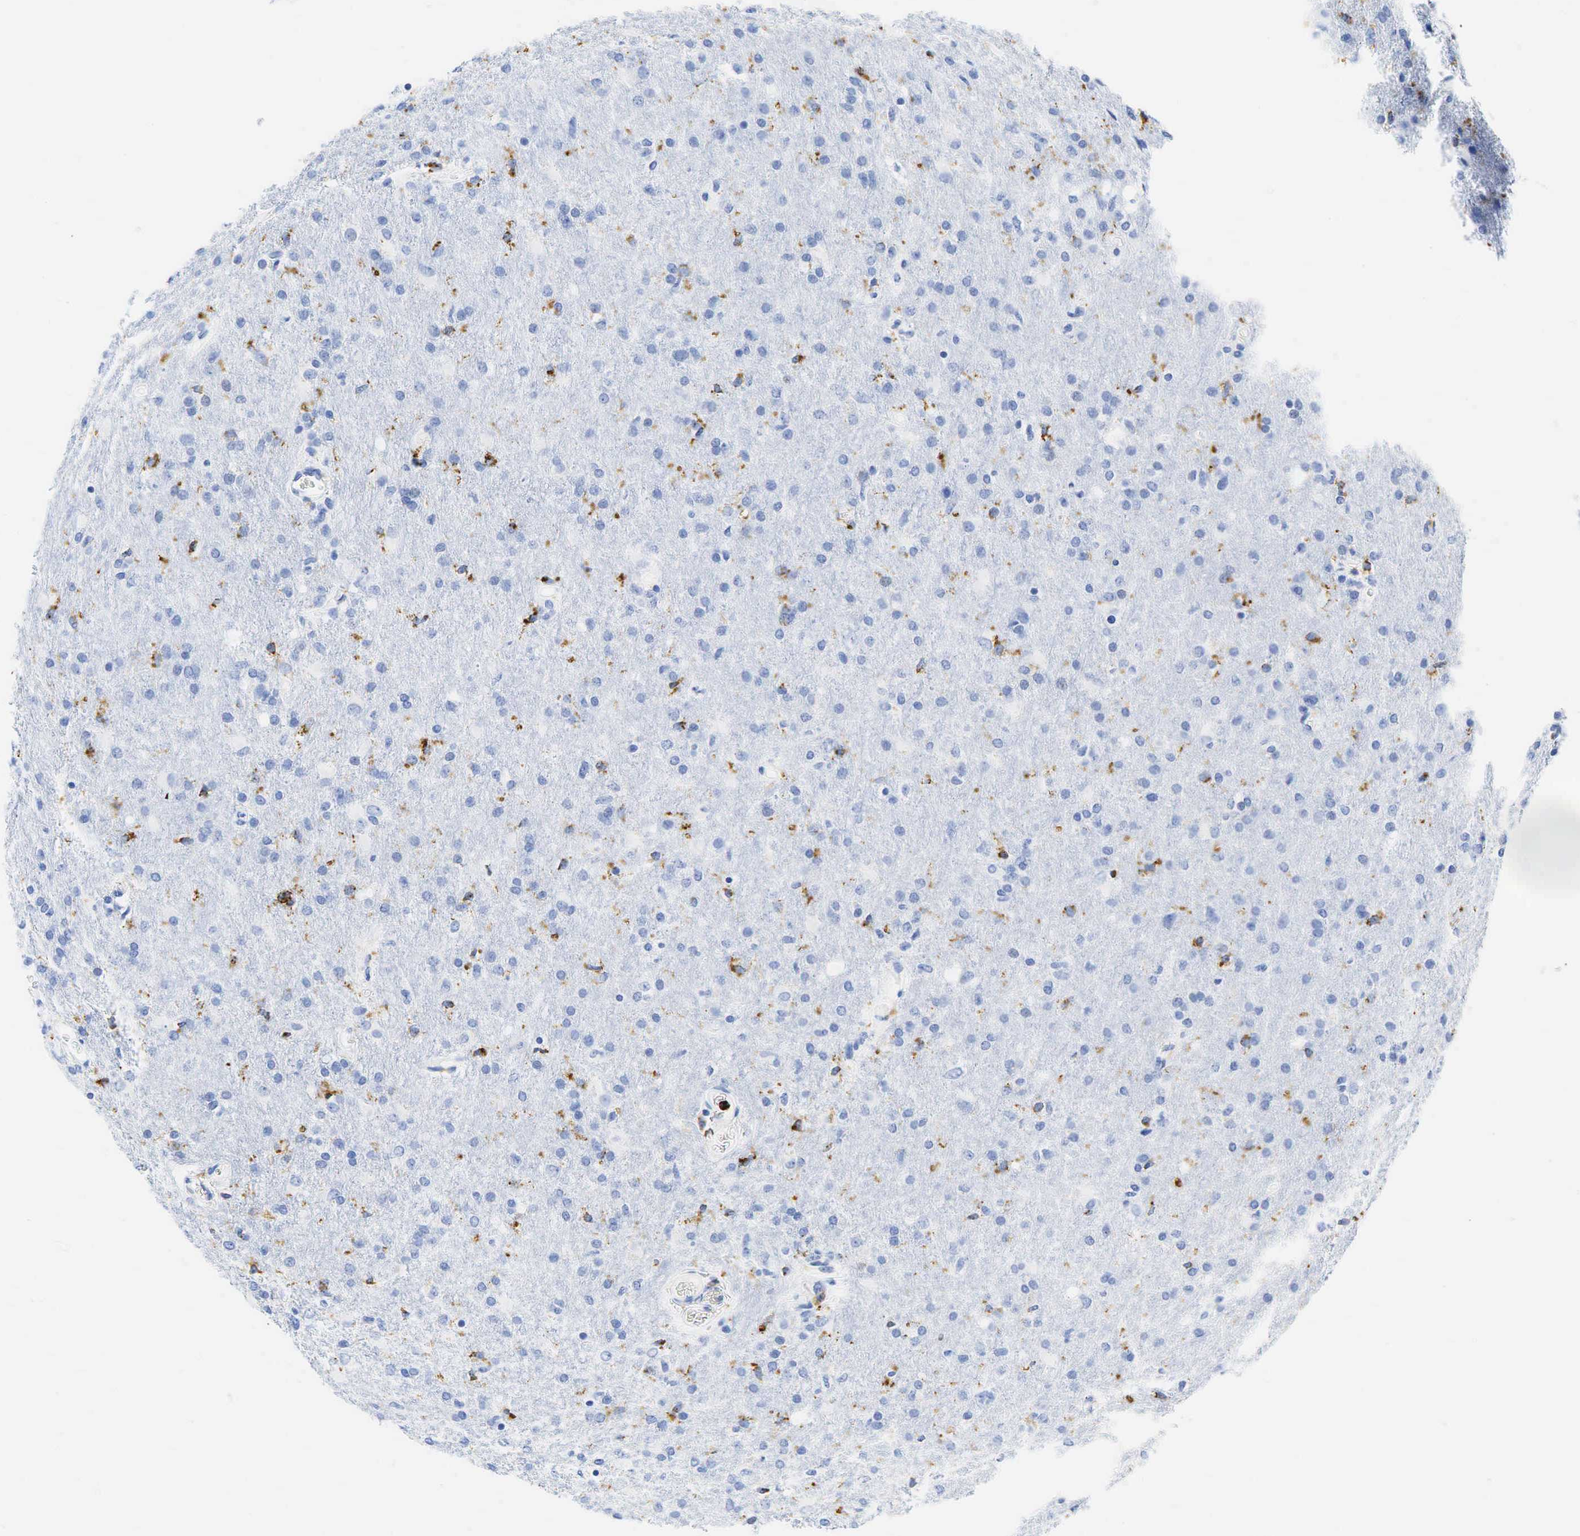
{"staining": {"intensity": "negative", "quantity": "none", "location": "none"}, "tissue": "glioma", "cell_type": "Tumor cells", "image_type": "cancer", "snomed": [{"axis": "morphology", "description": "Glioma, malignant, High grade"}, {"axis": "topography", "description": "Brain"}], "caption": "The micrograph shows no staining of tumor cells in glioma. Brightfield microscopy of immunohistochemistry stained with DAB (3,3'-diaminobenzidine) (brown) and hematoxylin (blue), captured at high magnification.", "gene": "CD68", "patient": {"sex": "male", "age": 68}}